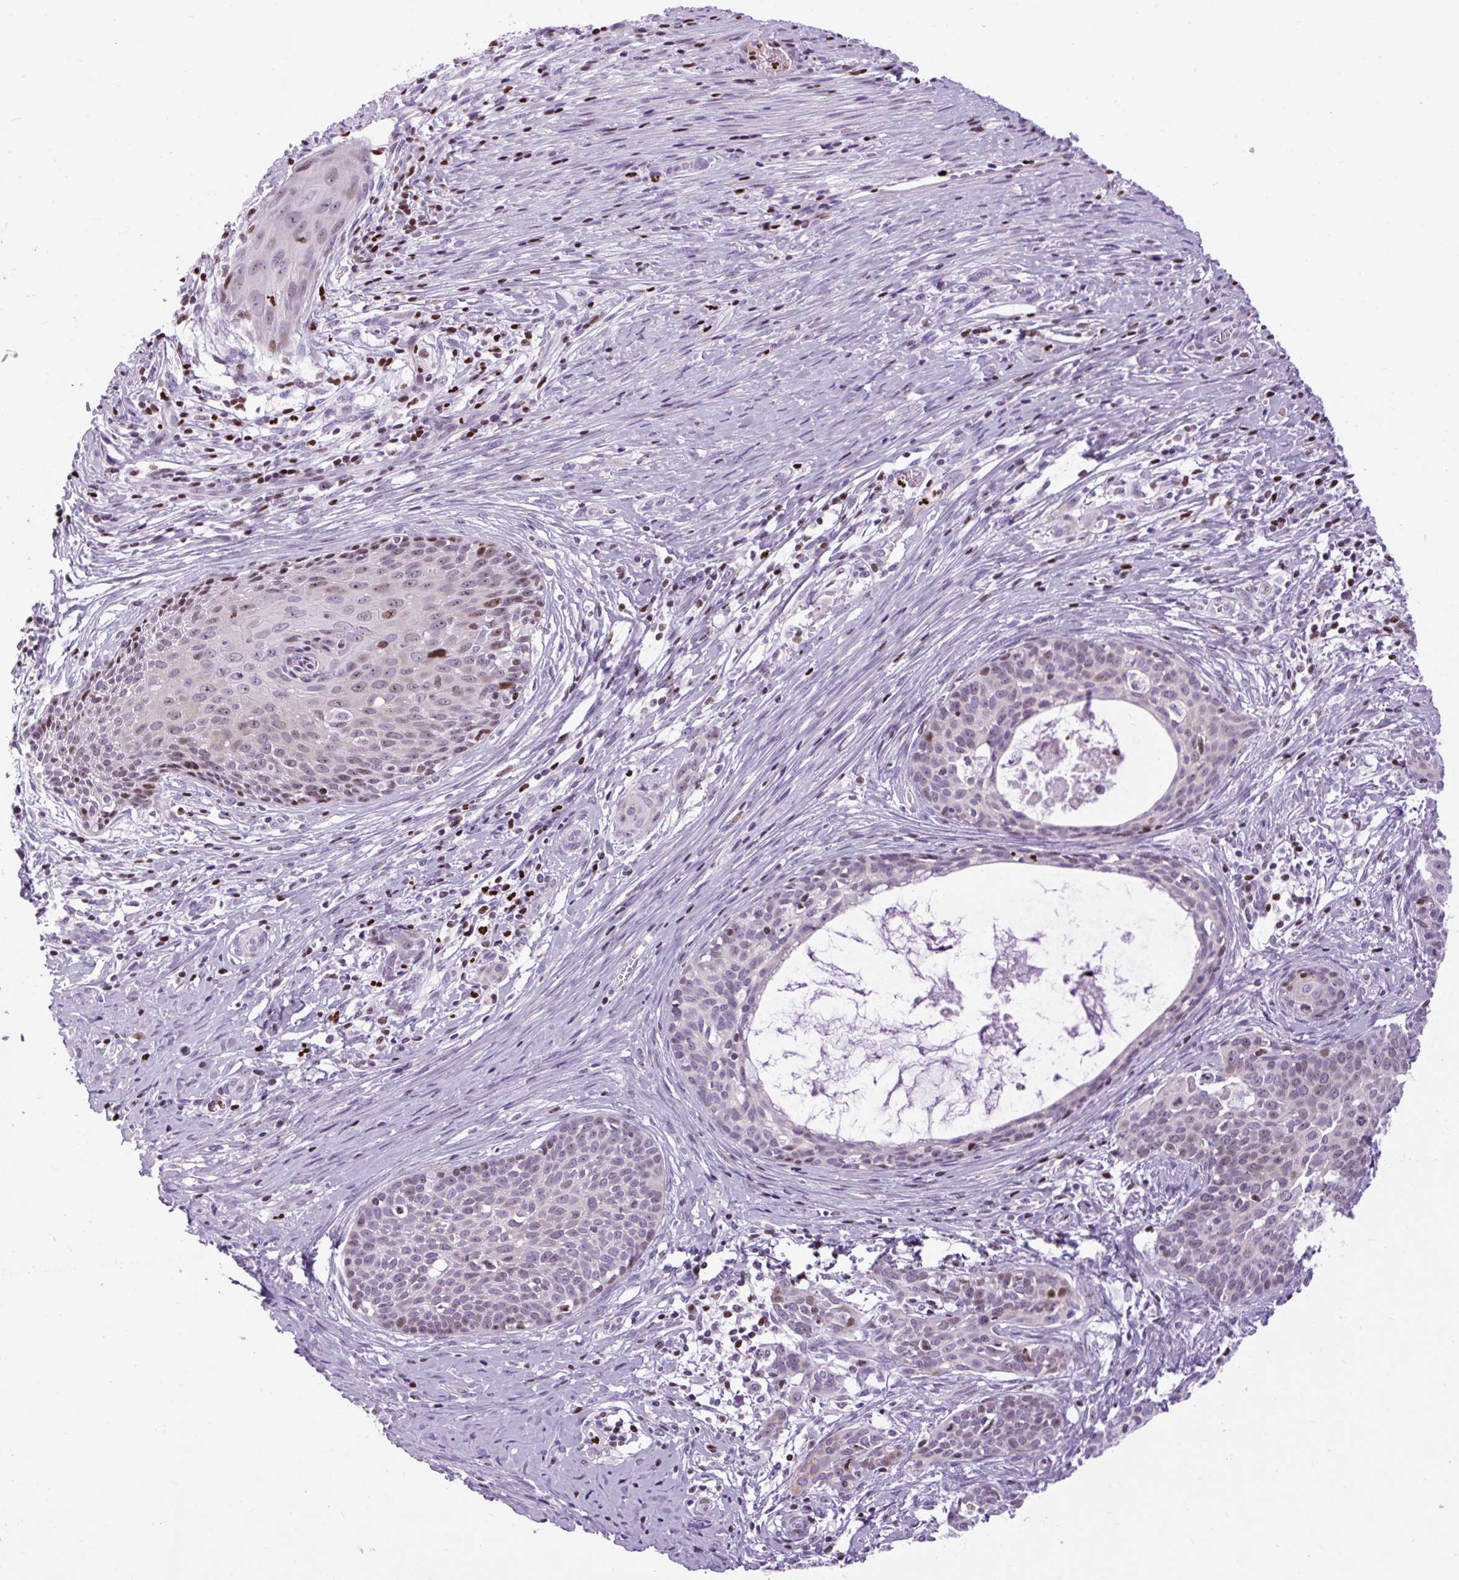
{"staining": {"intensity": "weak", "quantity": "25%-75%", "location": "nuclear"}, "tissue": "cervical cancer", "cell_type": "Tumor cells", "image_type": "cancer", "snomed": [{"axis": "morphology", "description": "Squamous cell carcinoma, NOS"}, {"axis": "morphology", "description": "Adenocarcinoma, NOS"}, {"axis": "topography", "description": "Cervix"}], "caption": "Immunohistochemistry (IHC) (DAB) staining of human squamous cell carcinoma (cervical) reveals weak nuclear protein expression in approximately 25%-75% of tumor cells.", "gene": "SPC24", "patient": {"sex": "female", "age": 52}}